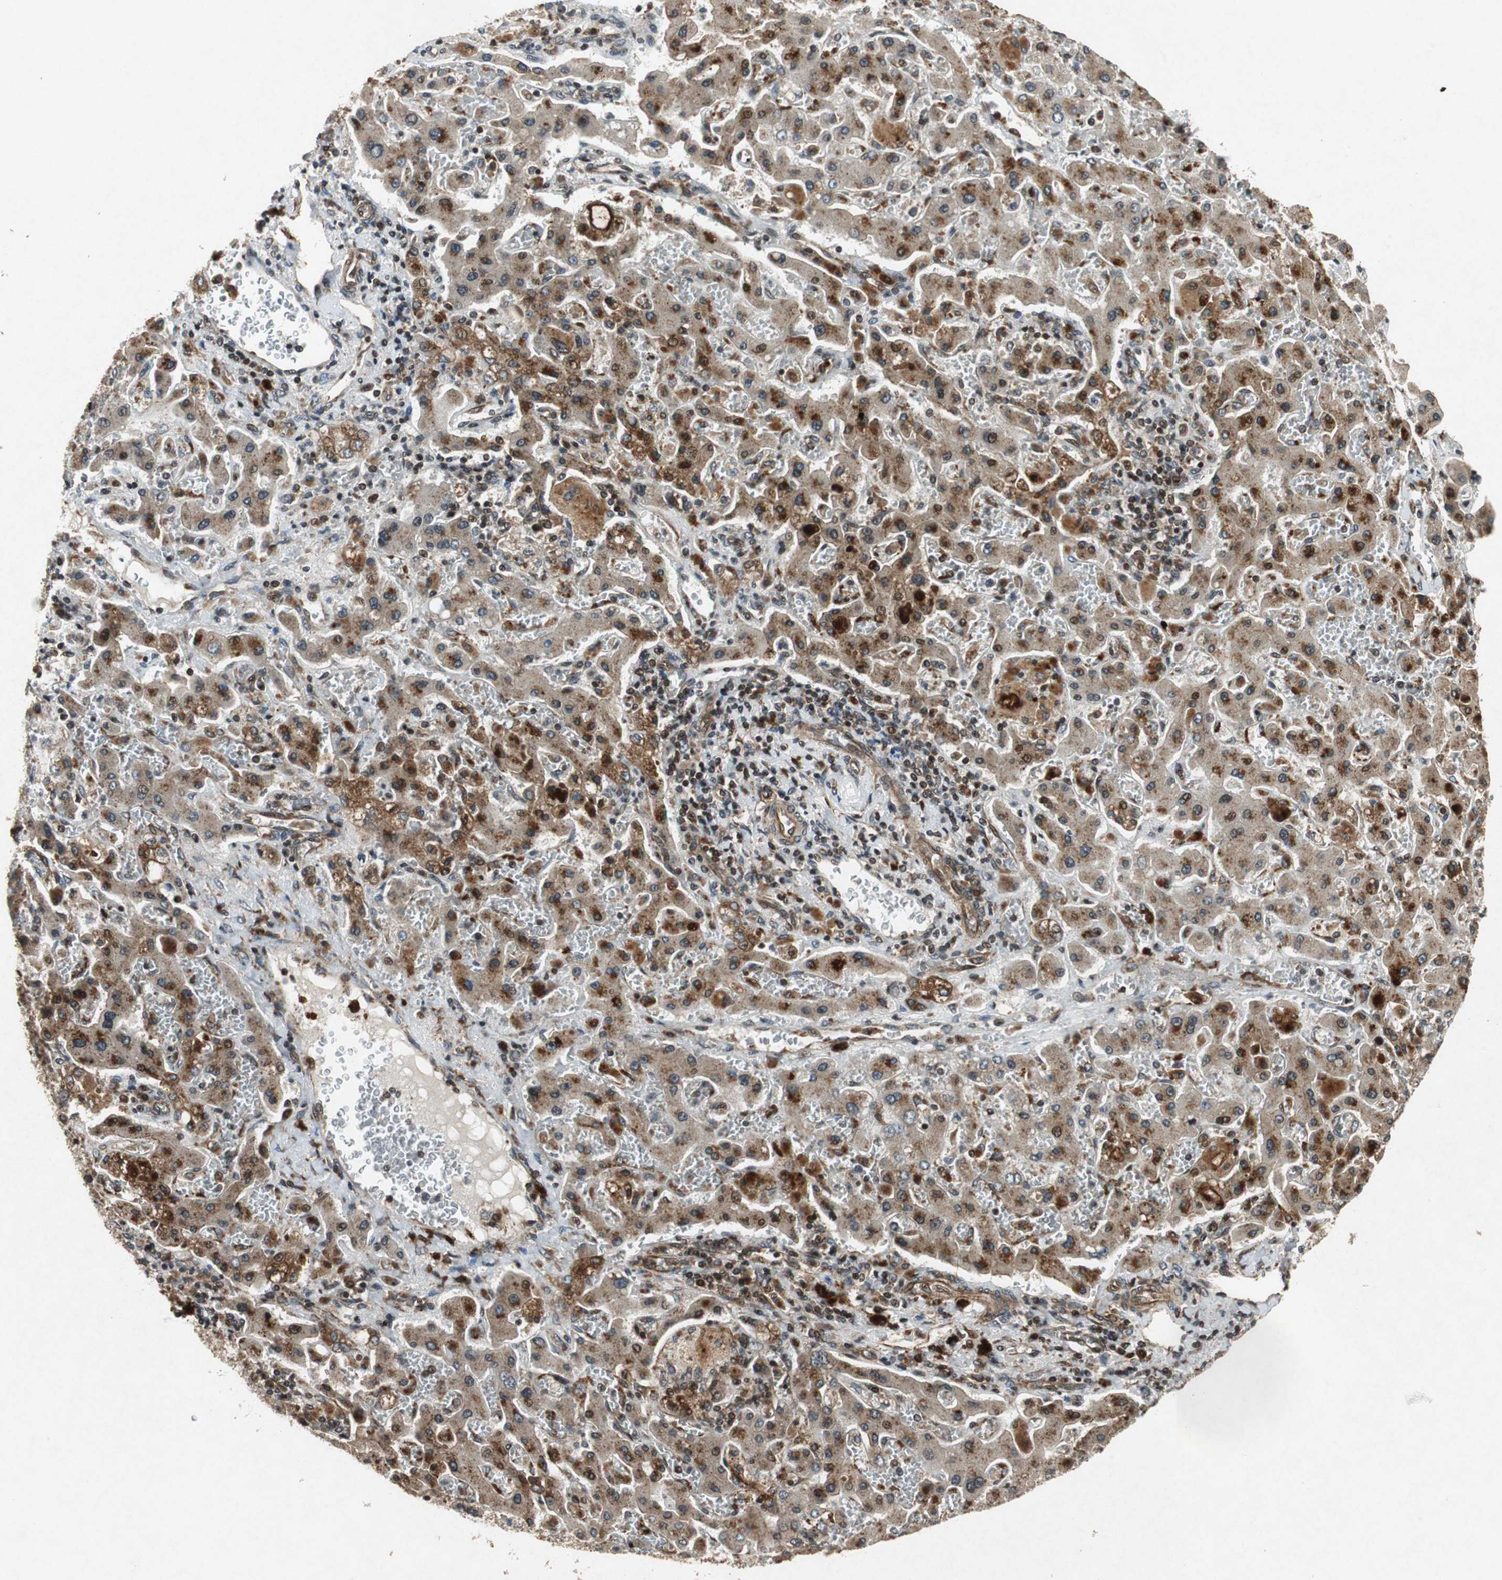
{"staining": {"intensity": "moderate", "quantity": ">75%", "location": "cytoplasmic/membranous"}, "tissue": "liver cancer", "cell_type": "Tumor cells", "image_type": "cancer", "snomed": [{"axis": "morphology", "description": "Cholangiocarcinoma"}, {"axis": "topography", "description": "Liver"}], "caption": "Cholangiocarcinoma (liver) was stained to show a protein in brown. There is medium levels of moderate cytoplasmic/membranous positivity in about >75% of tumor cells.", "gene": "TUBA4A", "patient": {"sex": "male", "age": 50}}